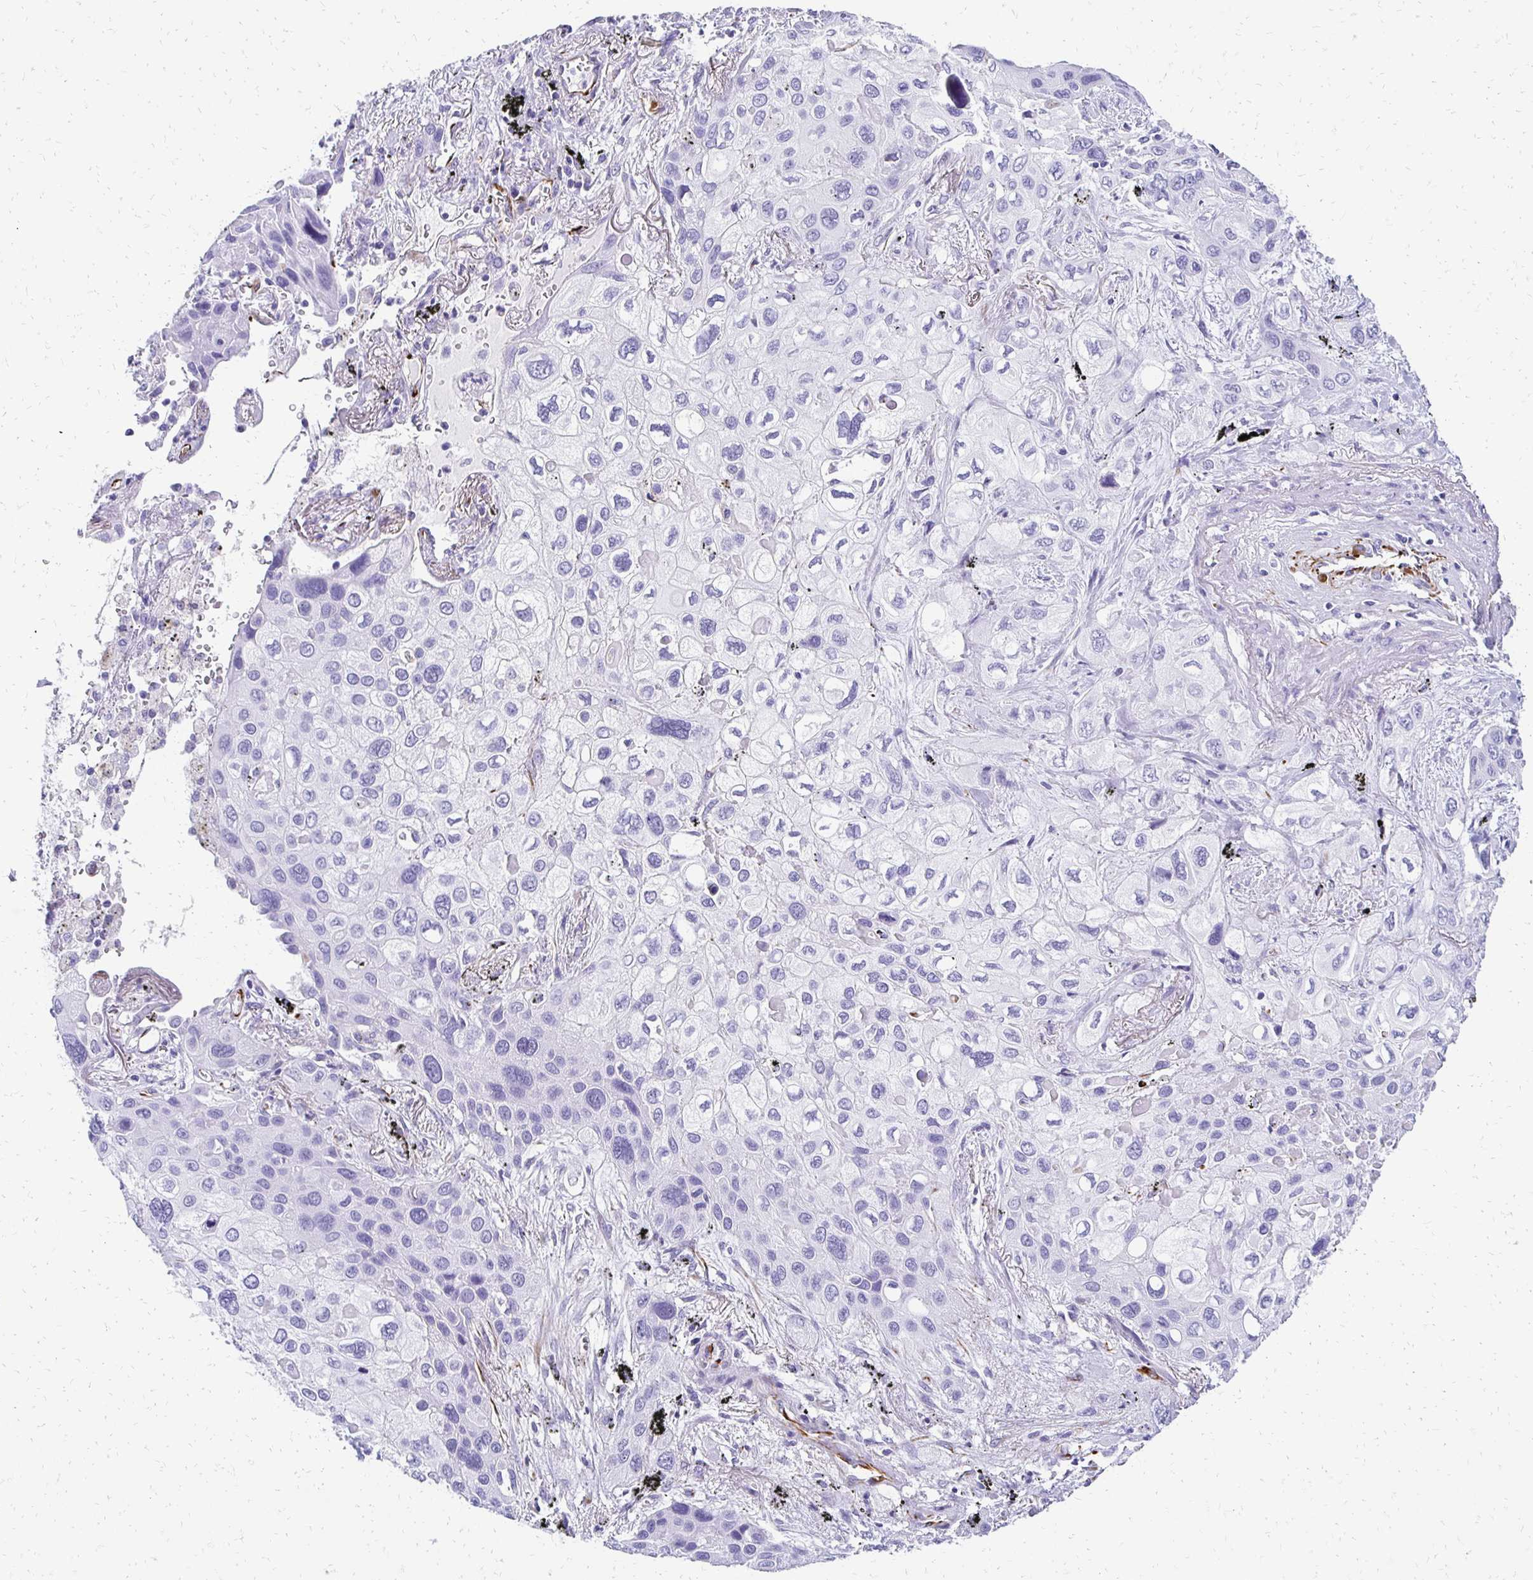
{"staining": {"intensity": "negative", "quantity": "none", "location": "none"}, "tissue": "lung cancer", "cell_type": "Tumor cells", "image_type": "cancer", "snomed": [{"axis": "morphology", "description": "Squamous cell carcinoma, NOS"}, {"axis": "morphology", "description": "Squamous cell carcinoma, metastatic, NOS"}, {"axis": "topography", "description": "Lung"}], "caption": "The immunohistochemistry photomicrograph has no significant staining in tumor cells of lung squamous cell carcinoma tissue.", "gene": "TMEM54", "patient": {"sex": "male", "age": 59}}